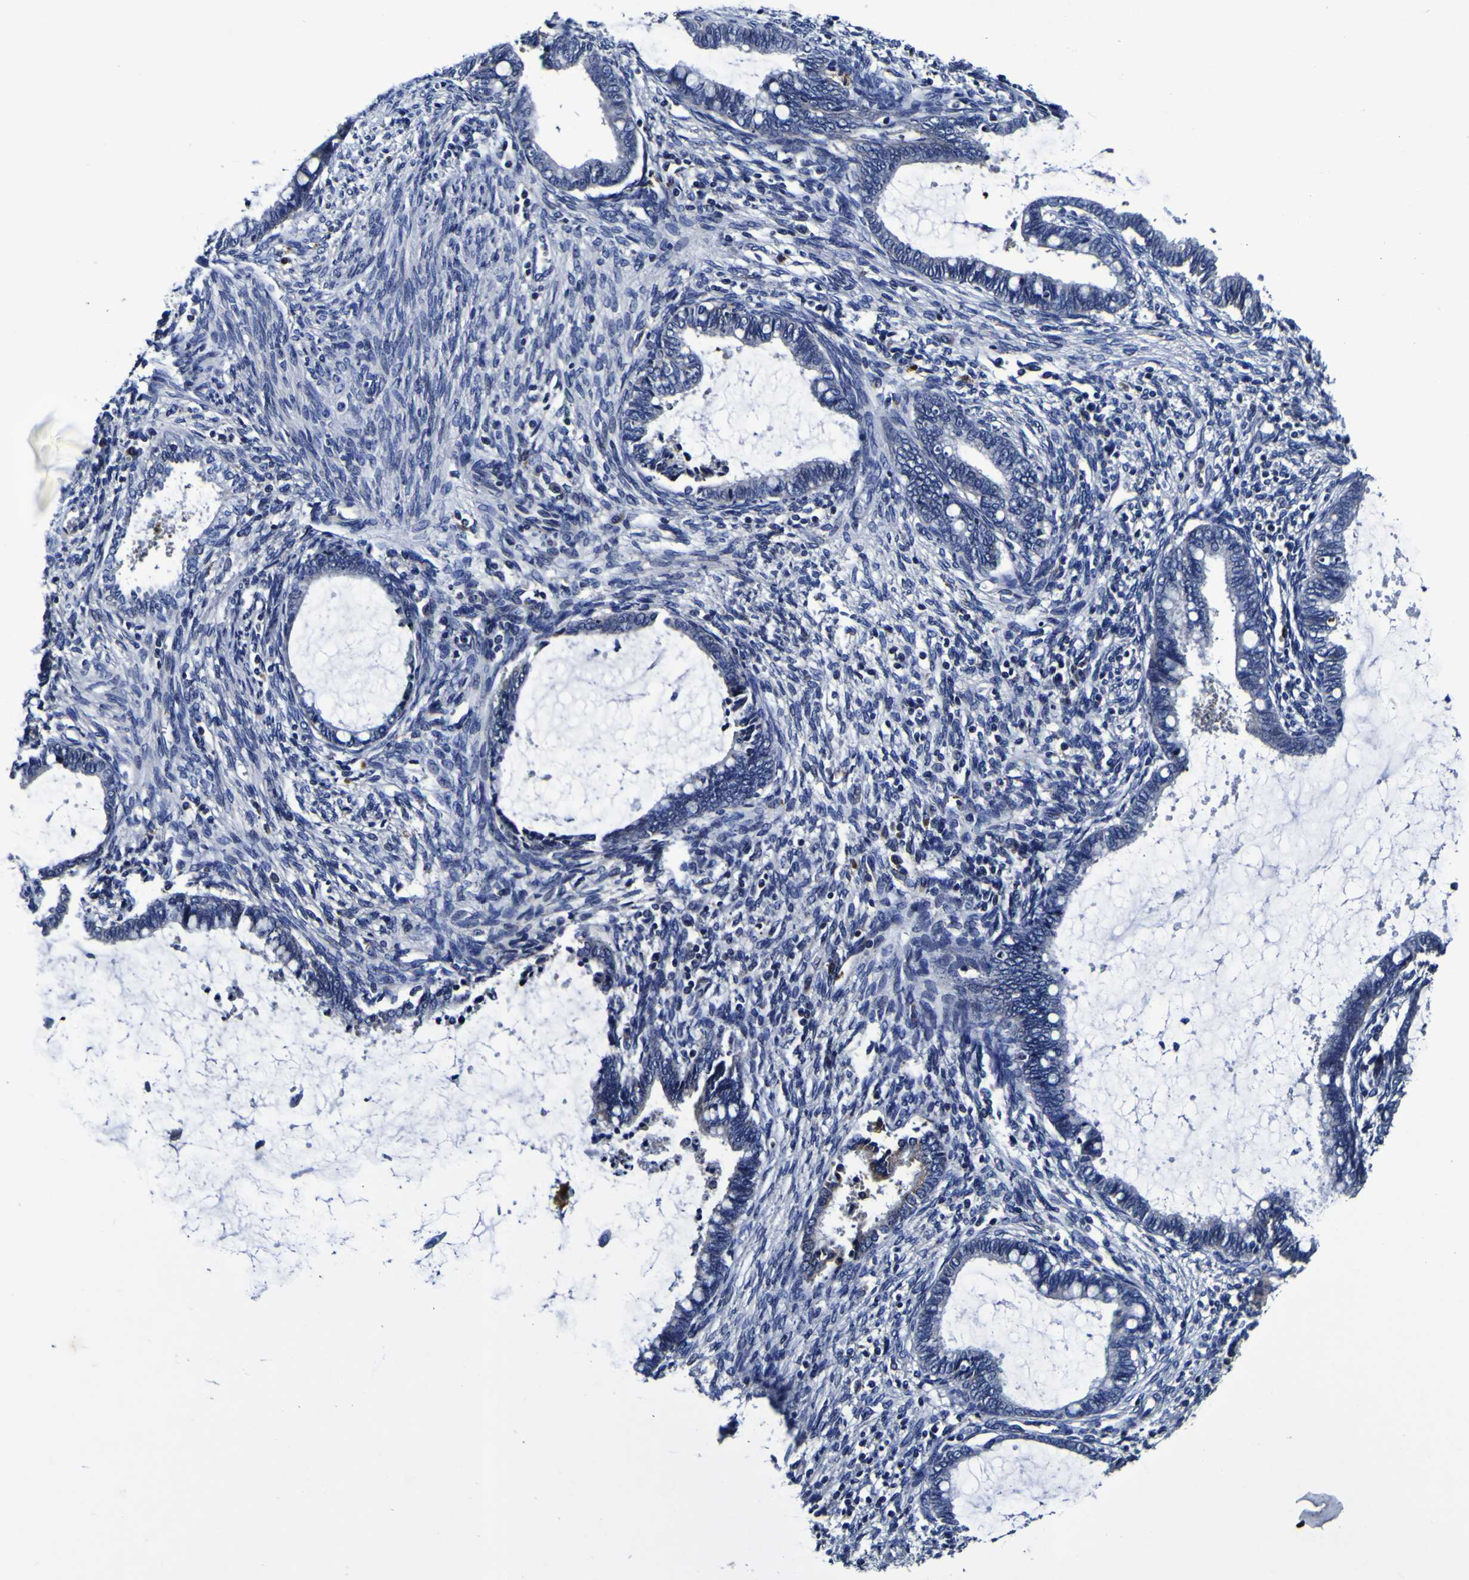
{"staining": {"intensity": "negative", "quantity": "none", "location": "none"}, "tissue": "cervical cancer", "cell_type": "Tumor cells", "image_type": "cancer", "snomed": [{"axis": "morphology", "description": "Adenocarcinoma, NOS"}, {"axis": "topography", "description": "Cervix"}], "caption": "Adenocarcinoma (cervical) was stained to show a protein in brown. There is no significant positivity in tumor cells. (DAB immunohistochemistry with hematoxylin counter stain).", "gene": "PANK4", "patient": {"sex": "female", "age": 44}}